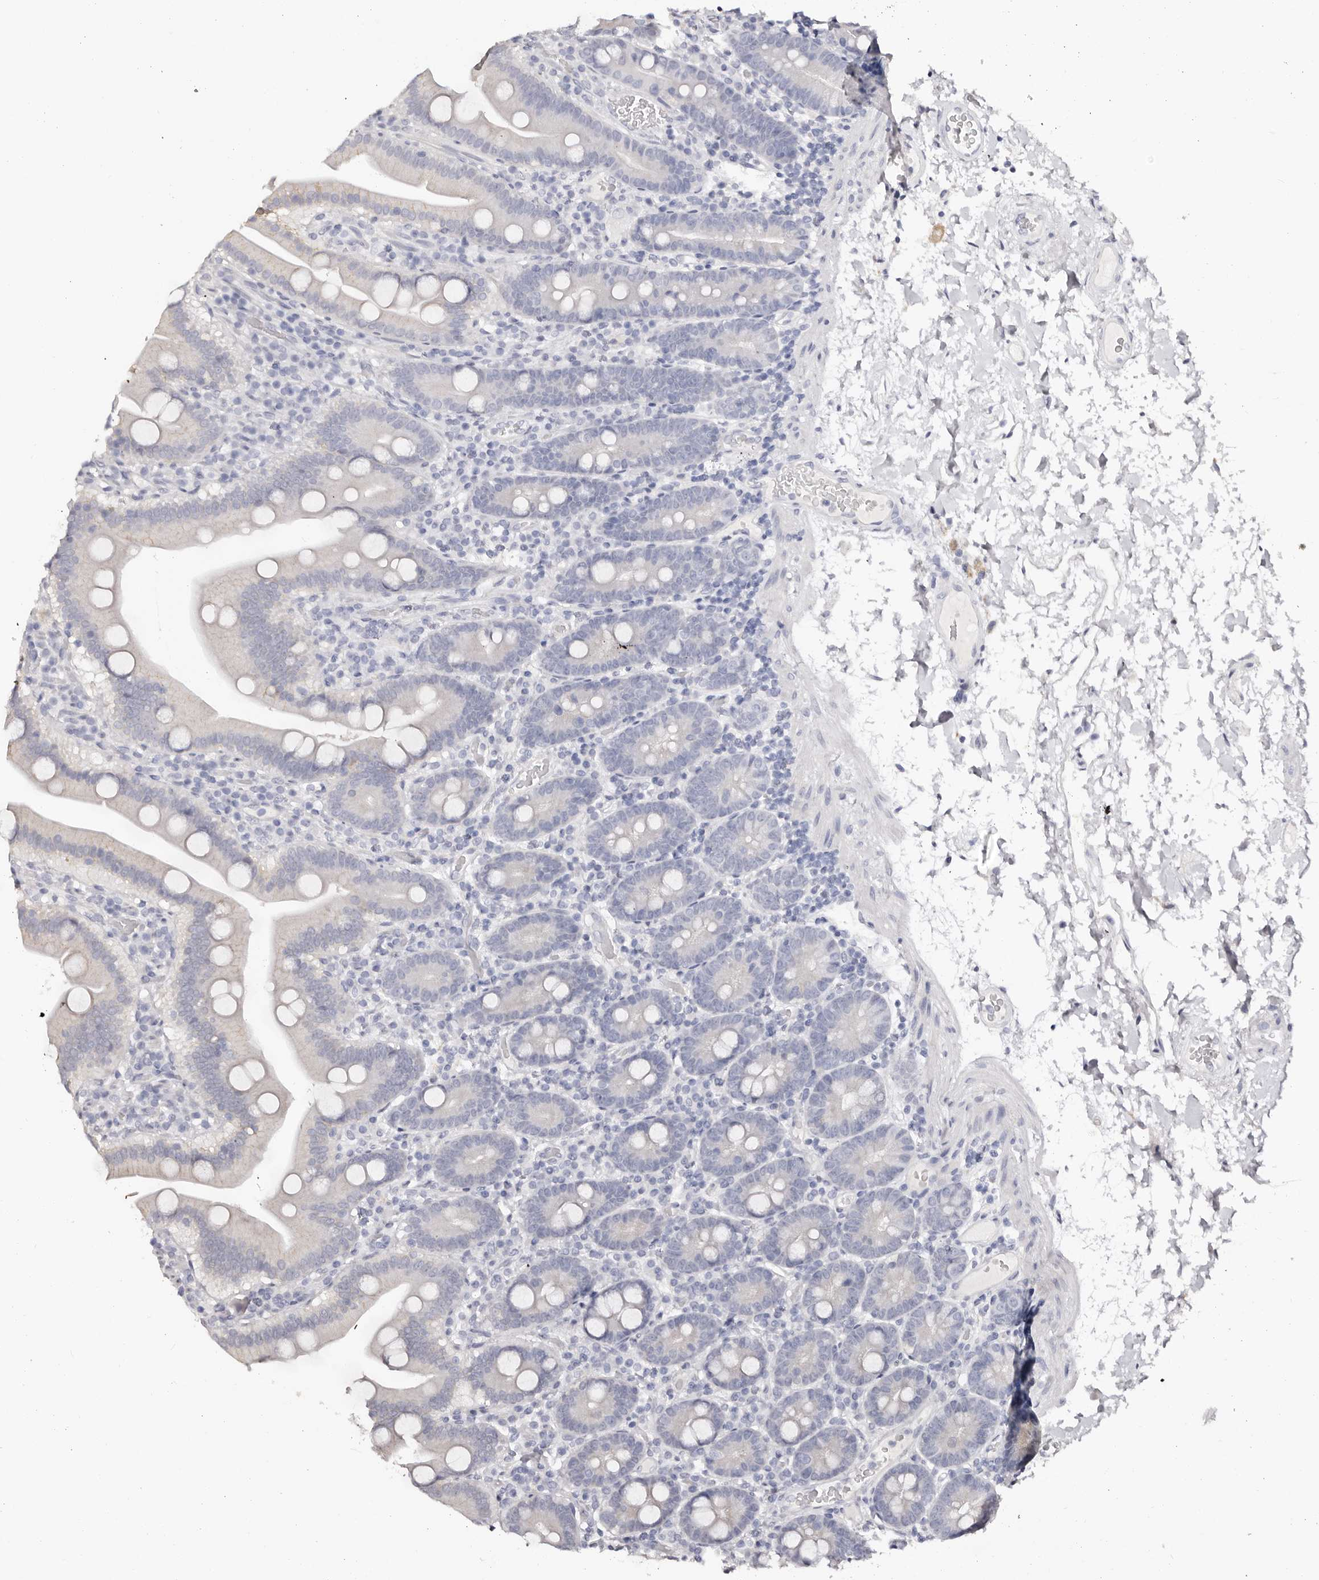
{"staining": {"intensity": "negative", "quantity": "none", "location": "none"}, "tissue": "duodenum", "cell_type": "Glandular cells", "image_type": "normal", "snomed": [{"axis": "morphology", "description": "Normal tissue, NOS"}, {"axis": "topography", "description": "Duodenum"}], "caption": "An immunohistochemistry photomicrograph of unremarkable duodenum is shown. There is no staining in glandular cells of duodenum. The staining is performed using DAB brown chromogen with nuclei counter-stained in using hematoxylin.", "gene": "AKNAD1", "patient": {"sex": "male", "age": 55}}